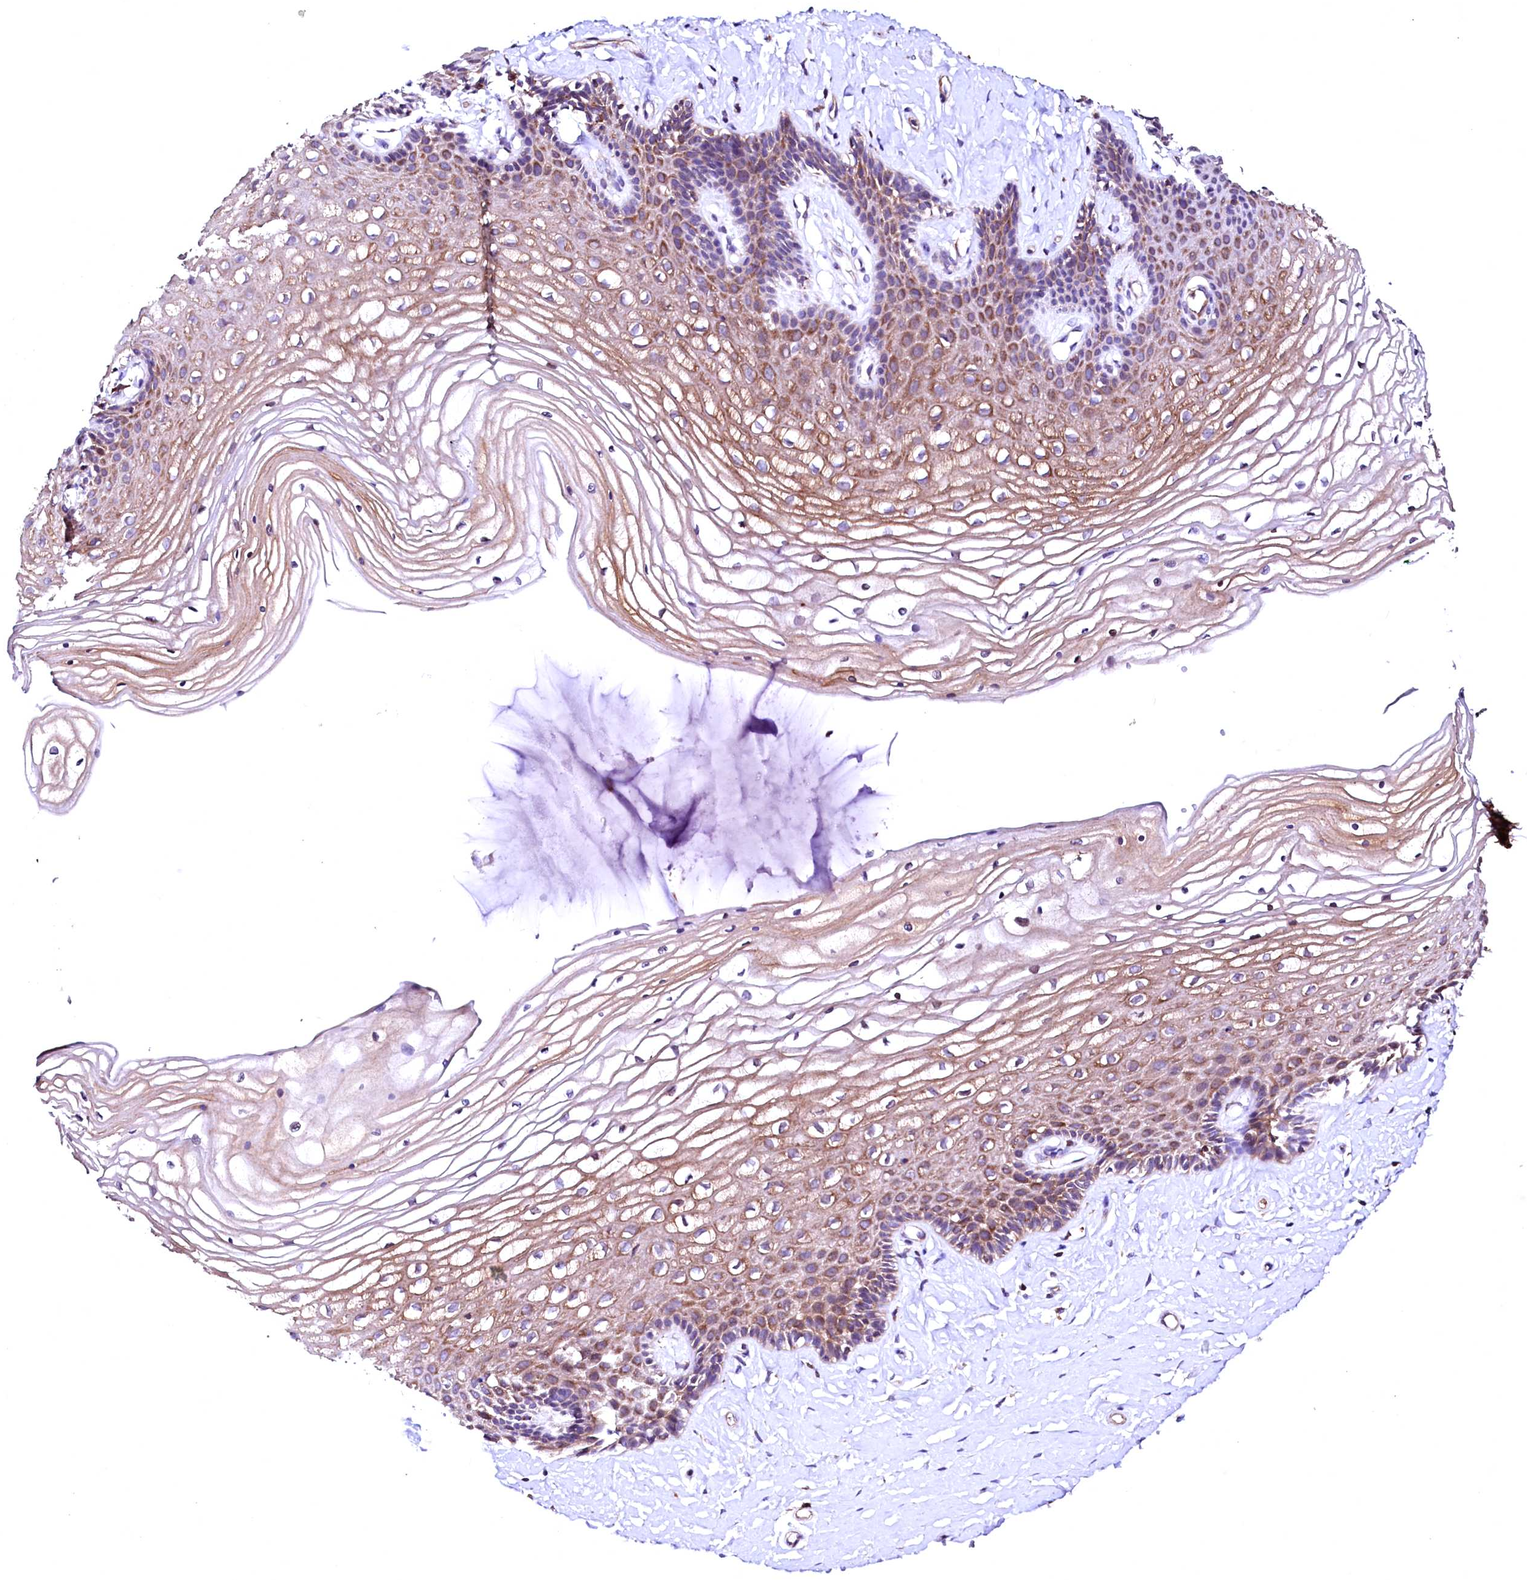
{"staining": {"intensity": "moderate", "quantity": ">75%", "location": "cytoplasmic/membranous"}, "tissue": "vagina", "cell_type": "Squamous epithelial cells", "image_type": "normal", "snomed": [{"axis": "morphology", "description": "Normal tissue, NOS"}, {"axis": "topography", "description": "Vagina"}, {"axis": "topography", "description": "Cervix"}], "caption": "Moderate cytoplasmic/membranous expression for a protein is present in approximately >75% of squamous epithelial cells of benign vagina using IHC.", "gene": "GPR176", "patient": {"sex": "female", "age": 40}}